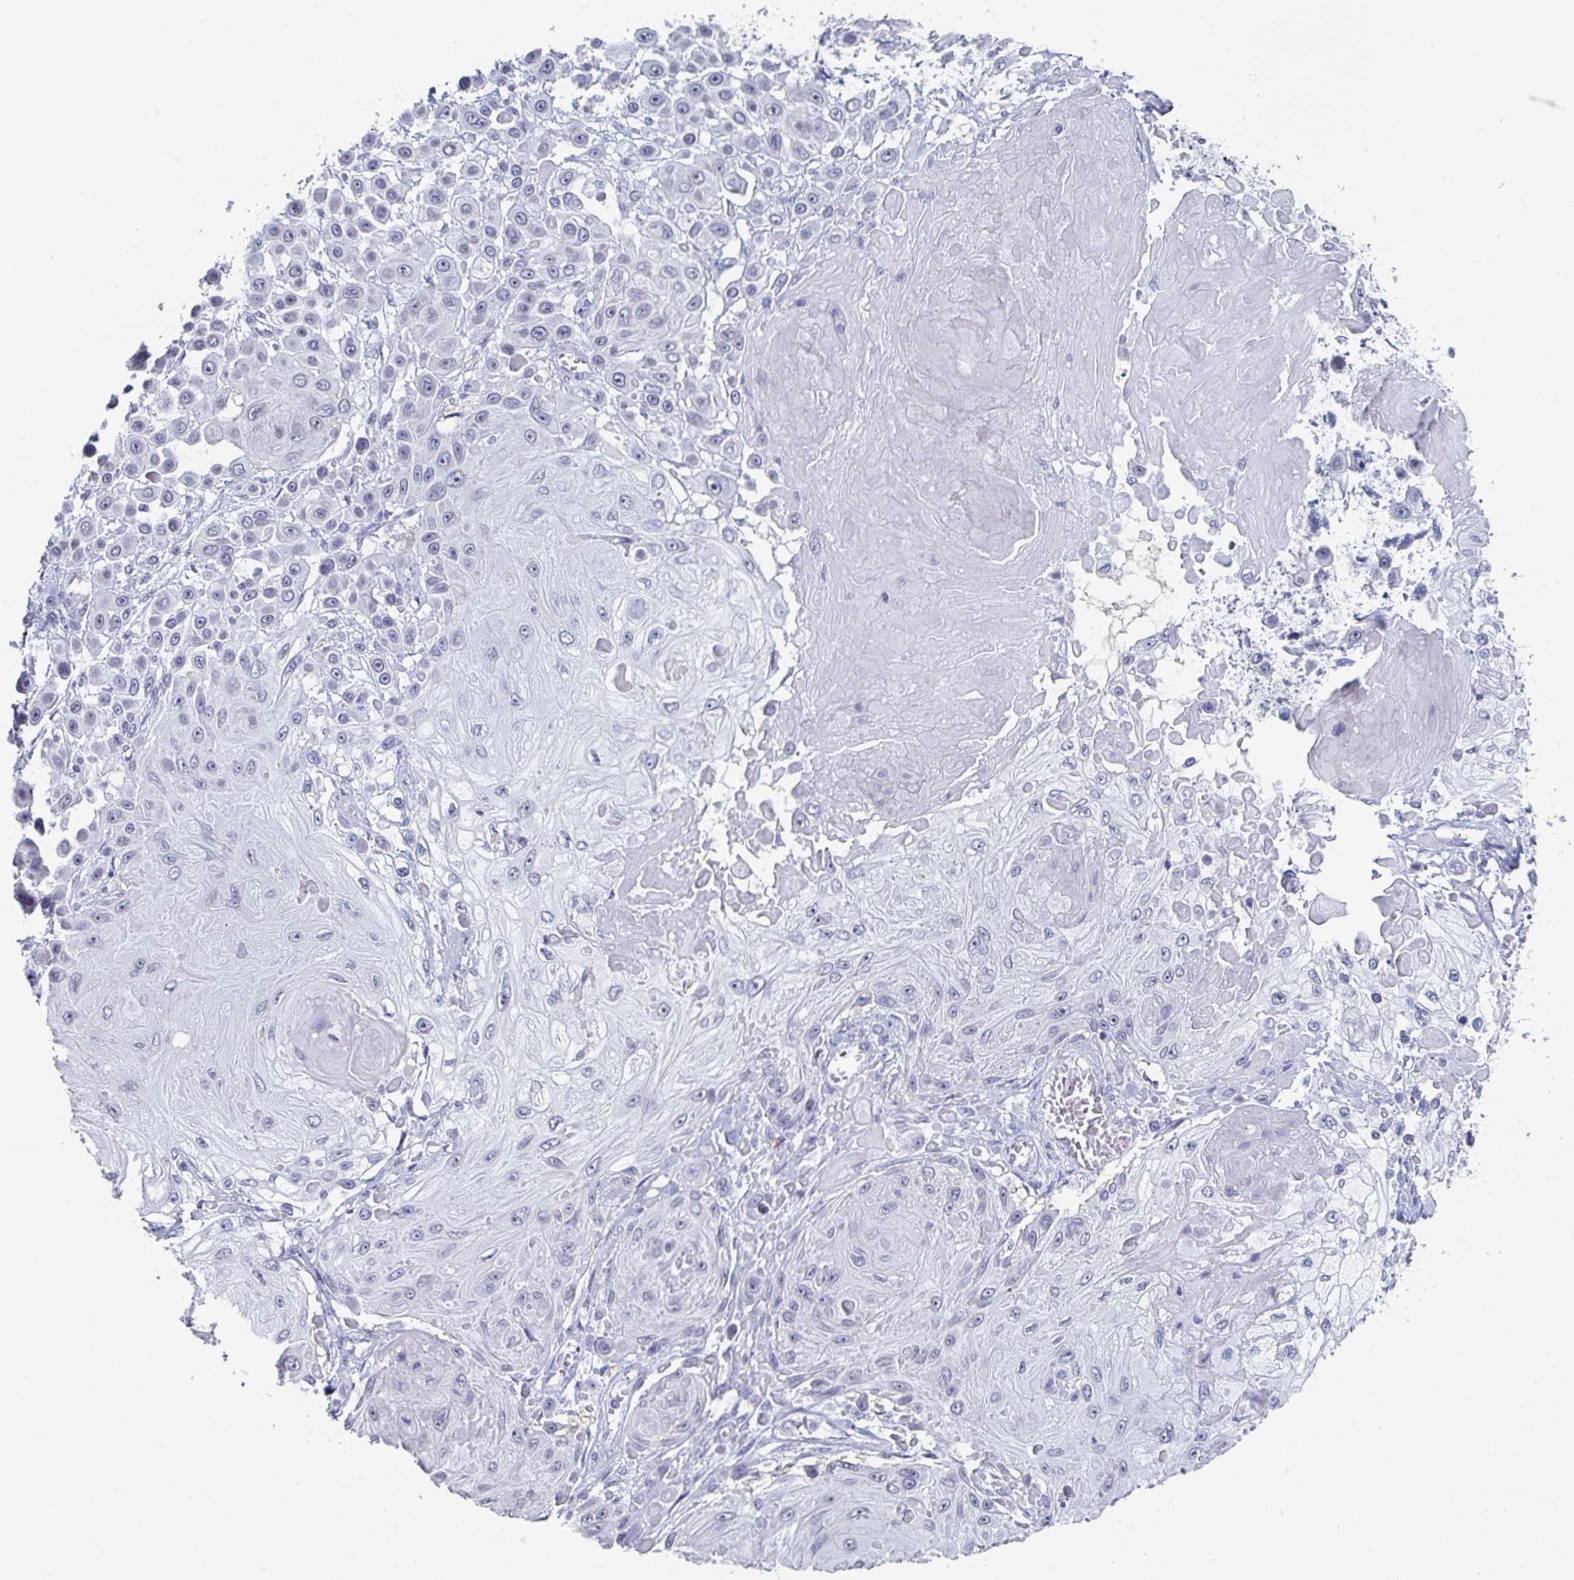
{"staining": {"intensity": "negative", "quantity": "none", "location": "none"}, "tissue": "skin cancer", "cell_type": "Tumor cells", "image_type": "cancer", "snomed": [{"axis": "morphology", "description": "Squamous cell carcinoma, NOS"}, {"axis": "topography", "description": "Skin"}], "caption": "This is an IHC histopathology image of human skin cancer. There is no positivity in tumor cells.", "gene": "FOXA1", "patient": {"sex": "male", "age": 67}}